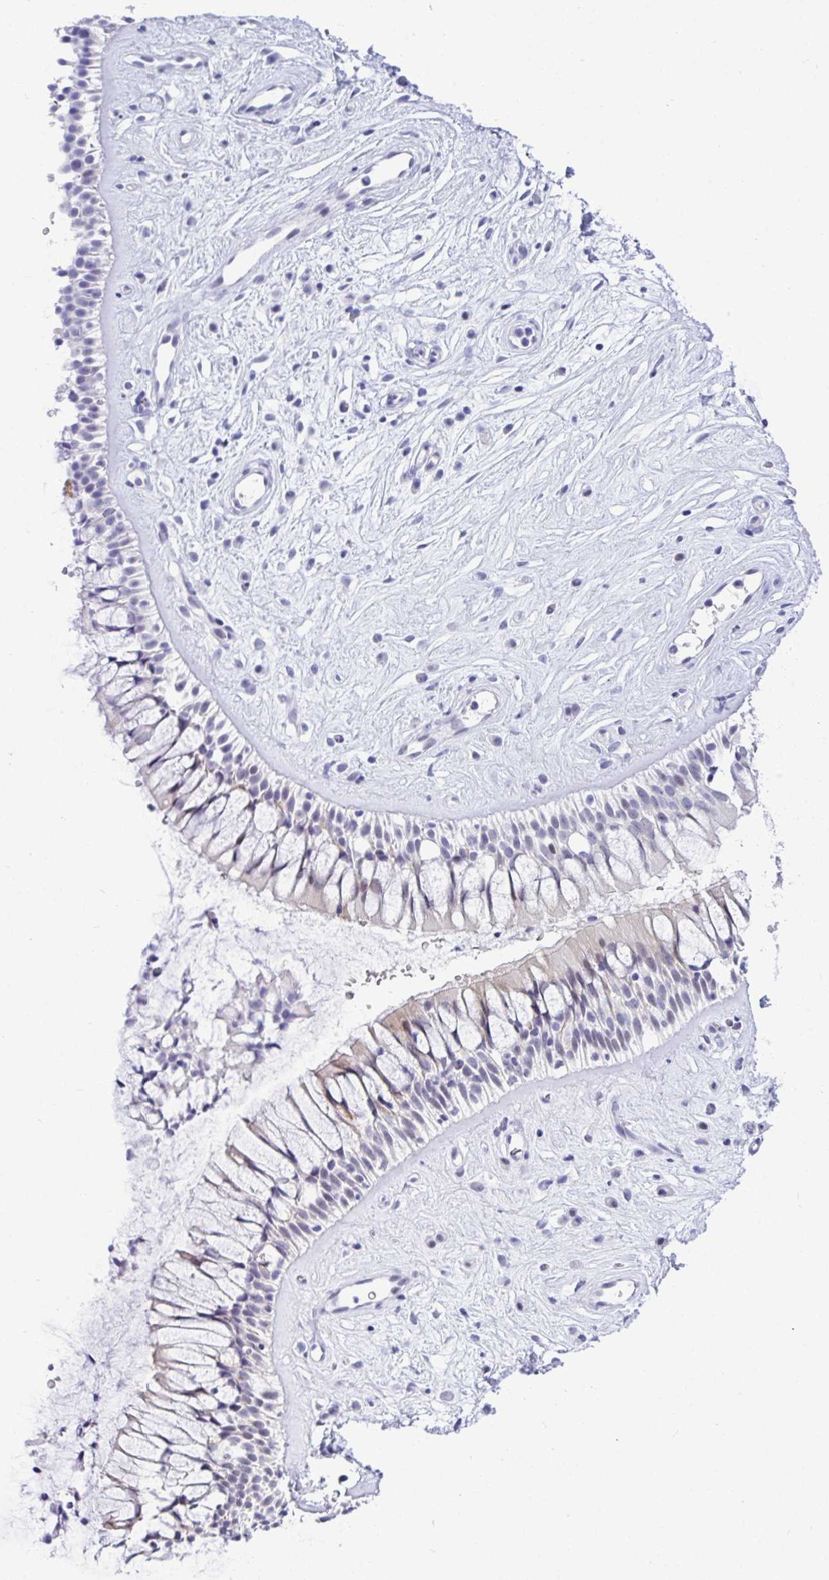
{"staining": {"intensity": "negative", "quantity": "none", "location": "none"}, "tissue": "nasopharynx", "cell_type": "Respiratory epithelial cells", "image_type": "normal", "snomed": [{"axis": "morphology", "description": "Normal tissue, NOS"}, {"axis": "topography", "description": "Nasopharynx"}], "caption": "A high-resolution micrograph shows immunohistochemistry staining of benign nasopharynx, which displays no significant positivity in respiratory epithelial cells.", "gene": "THOP1", "patient": {"sex": "male", "age": 32}}